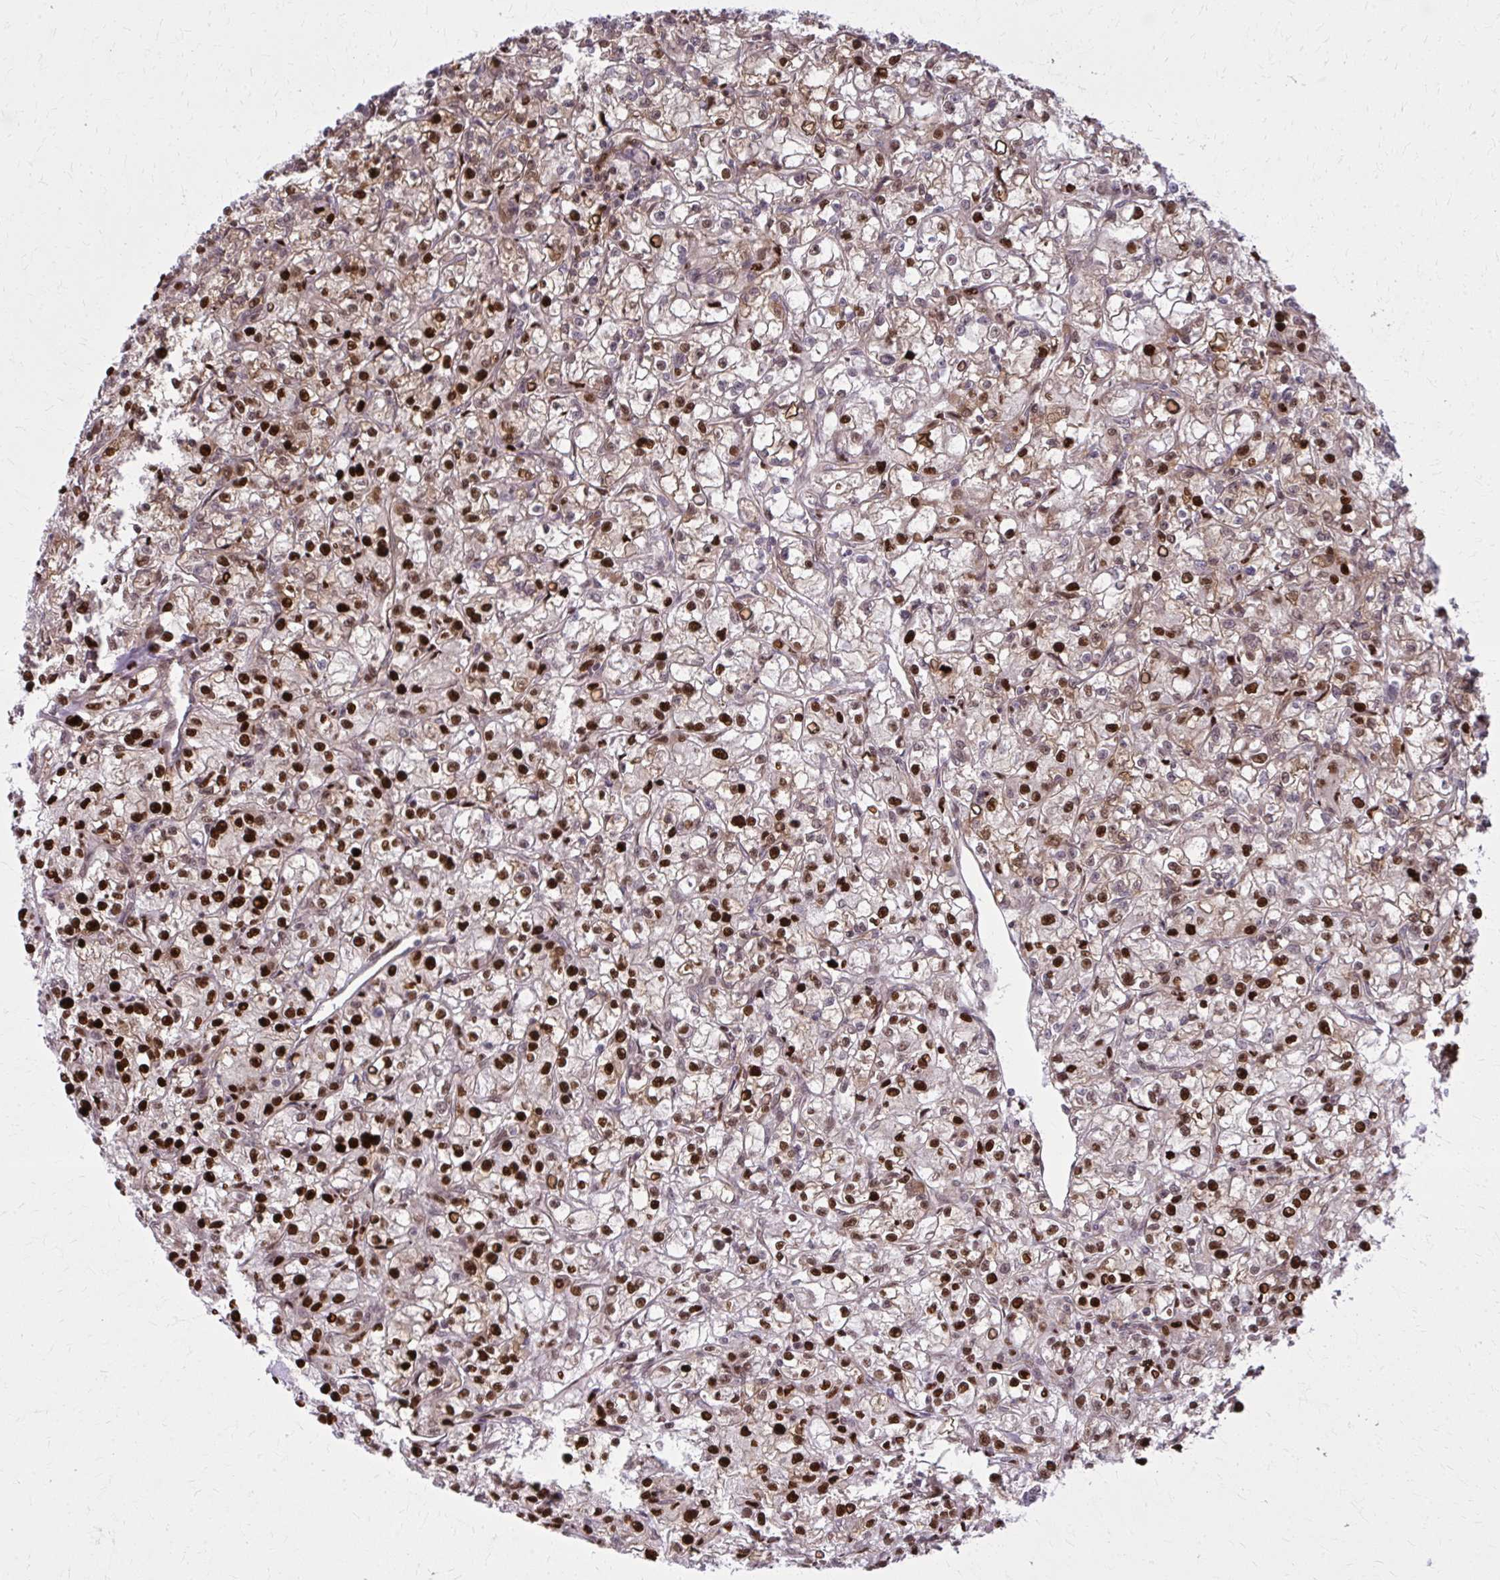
{"staining": {"intensity": "strong", "quantity": ">75%", "location": "cytoplasmic/membranous,nuclear"}, "tissue": "renal cancer", "cell_type": "Tumor cells", "image_type": "cancer", "snomed": [{"axis": "morphology", "description": "Adenocarcinoma, NOS"}, {"axis": "topography", "description": "Kidney"}], "caption": "Strong cytoplasmic/membranous and nuclear protein expression is seen in about >75% of tumor cells in renal adenocarcinoma.", "gene": "ZNF559", "patient": {"sex": "female", "age": 59}}